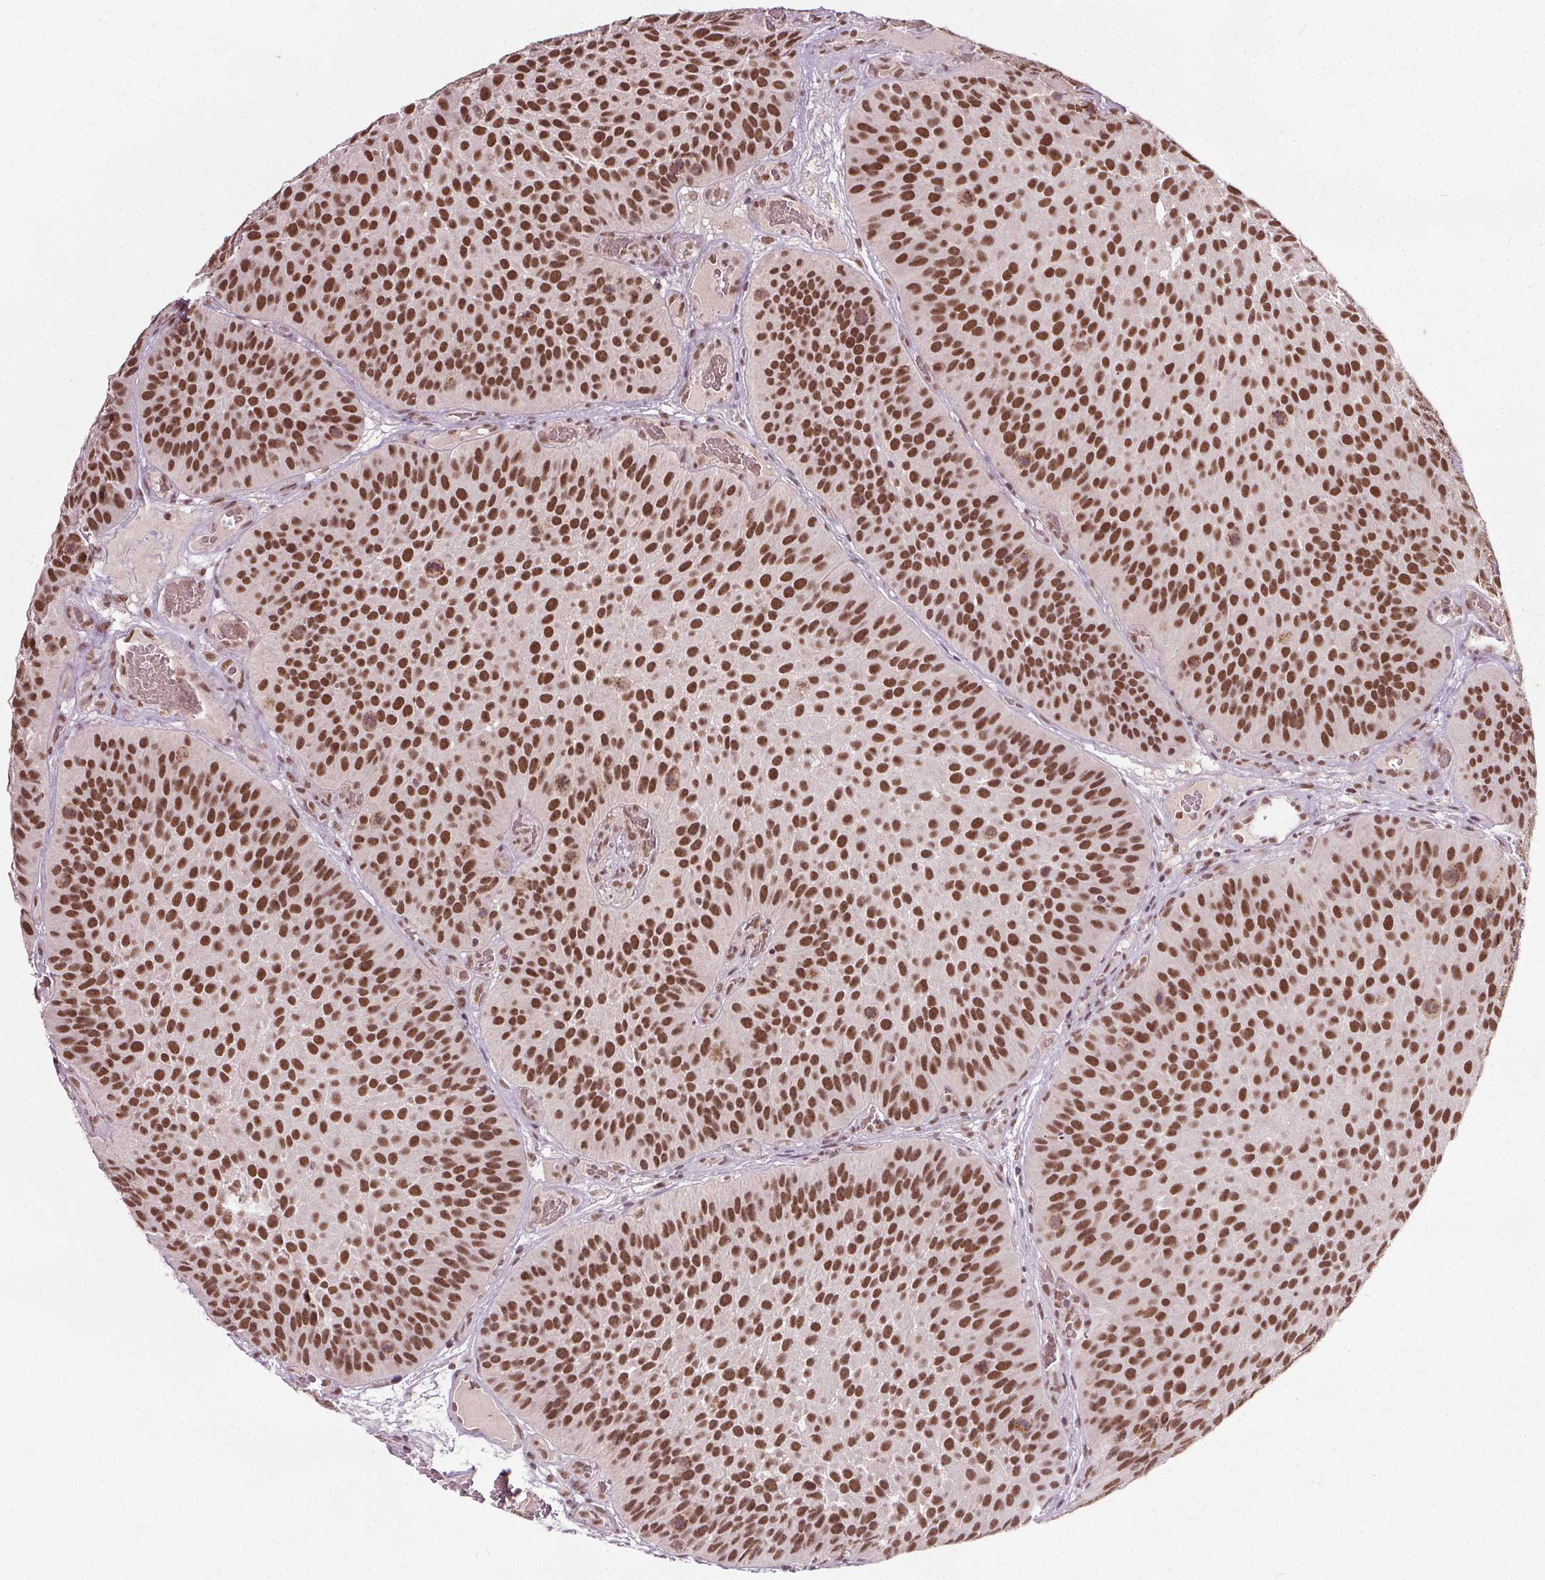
{"staining": {"intensity": "moderate", "quantity": ">75%", "location": "nuclear"}, "tissue": "urothelial cancer", "cell_type": "Tumor cells", "image_type": "cancer", "snomed": [{"axis": "morphology", "description": "Urothelial carcinoma, Low grade"}, {"axis": "topography", "description": "Urinary bladder"}], "caption": "The histopathology image exhibits a brown stain indicating the presence of a protein in the nuclear of tumor cells in low-grade urothelial carcinoma. (DAB IHC with brightfield microscopy, high magnification).", "gene": "MED6", "patient": {"sex": "male", "age": 76}}